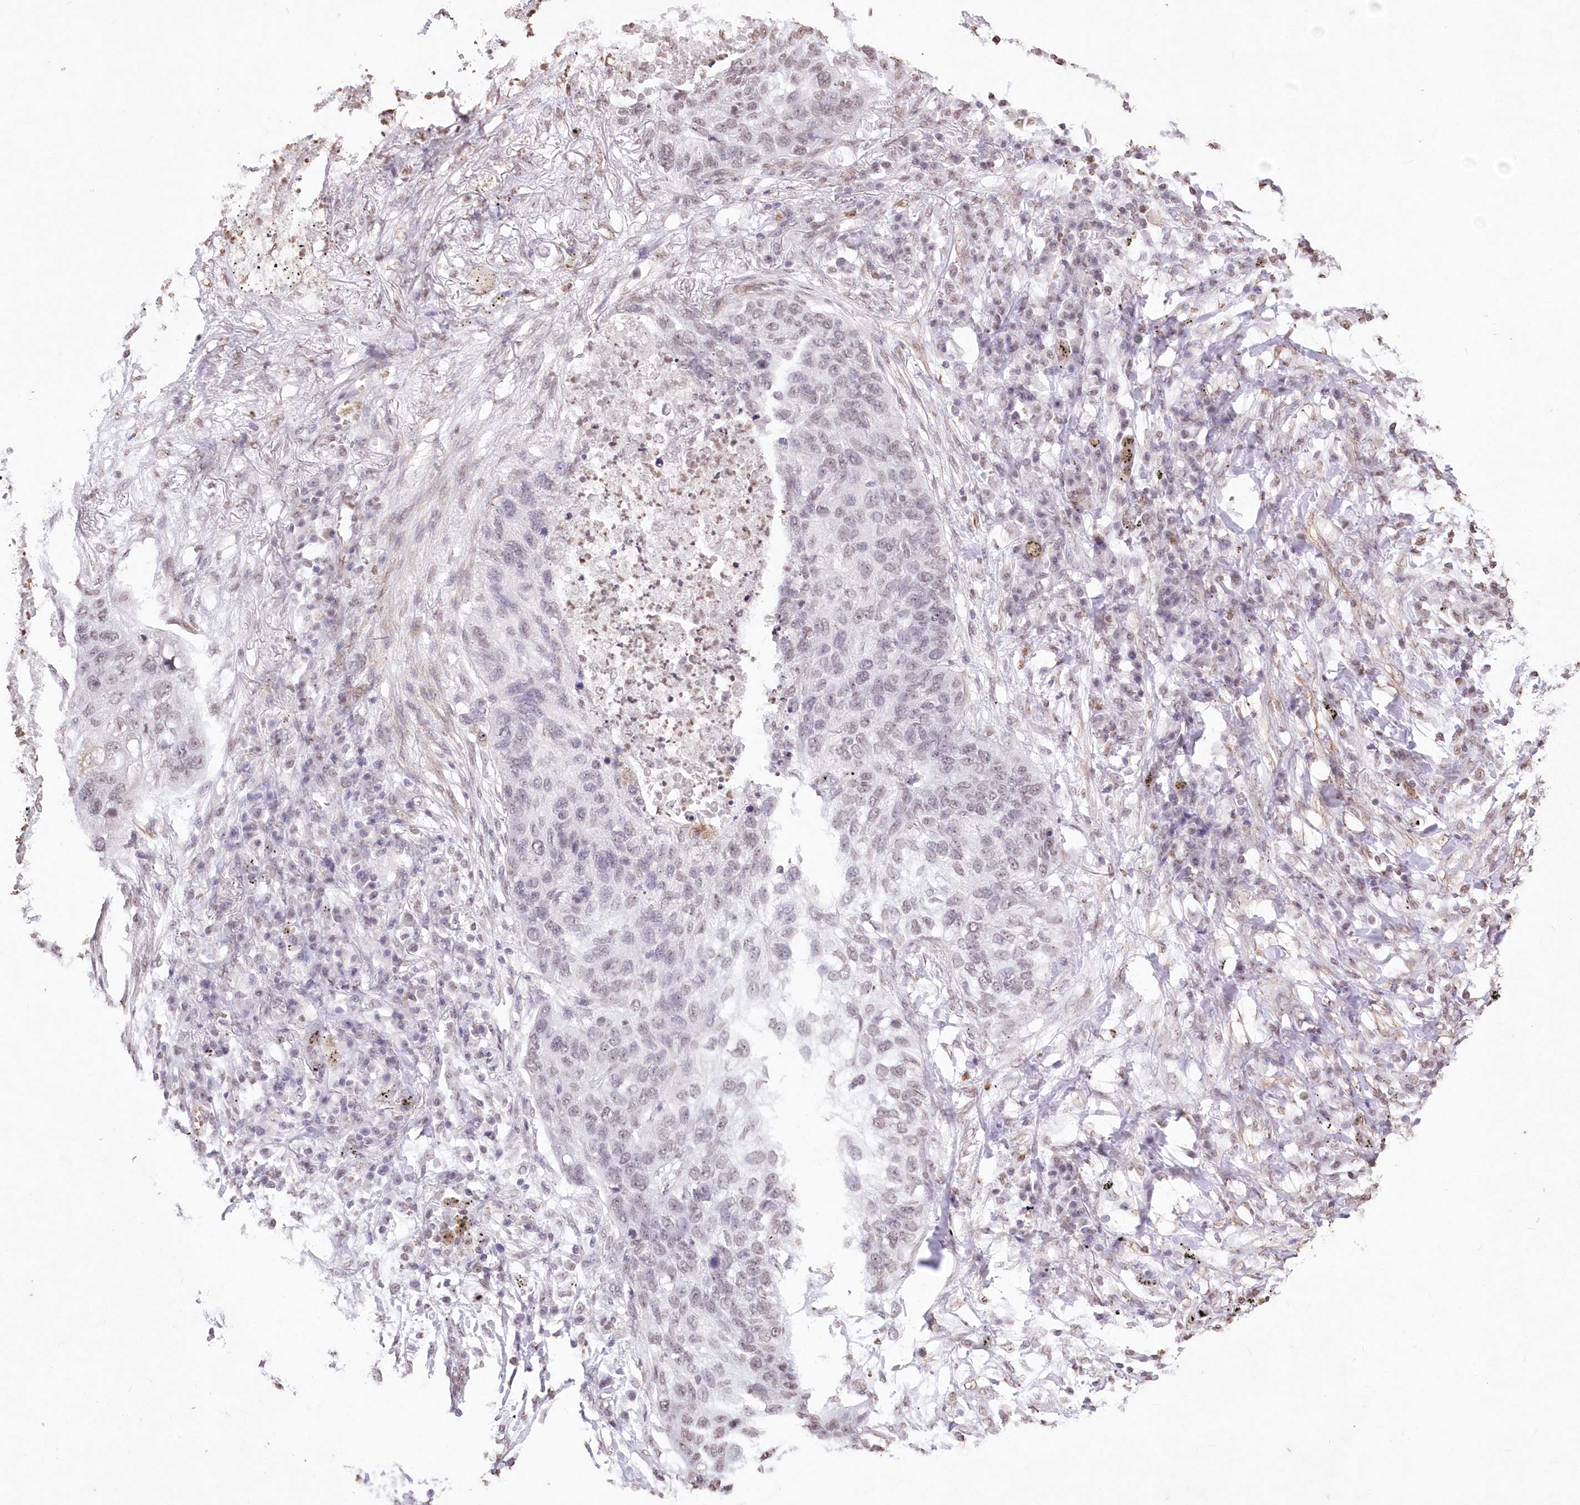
{"staining": {"intensity": "weak", "quantity": "<25%", "location": "cytoplasmic/membranous,nuclear"}, "tissue": "lung cancer", "cell_type": "Tumor cells", "image_type": "cancer", "snomed": [{"axis": "morphology", "description": "Squamous cell carcinoma, NOS"}, {"axis": "topography", "description": "Lung"}], "caption": "This is a image of immunohistochemistry staining of squamous cell carcinoma (lung), which shows no positivity in tumor cells. Brightfield microscopy of immunohistochemistry (IHC) stained with DAB (3,3'-diaminobenzidine) (brown) and hematoxylin (blue), captured at high magnification.", "gene": "RBM27", "patient": {"sex": "female", "age": 63}}